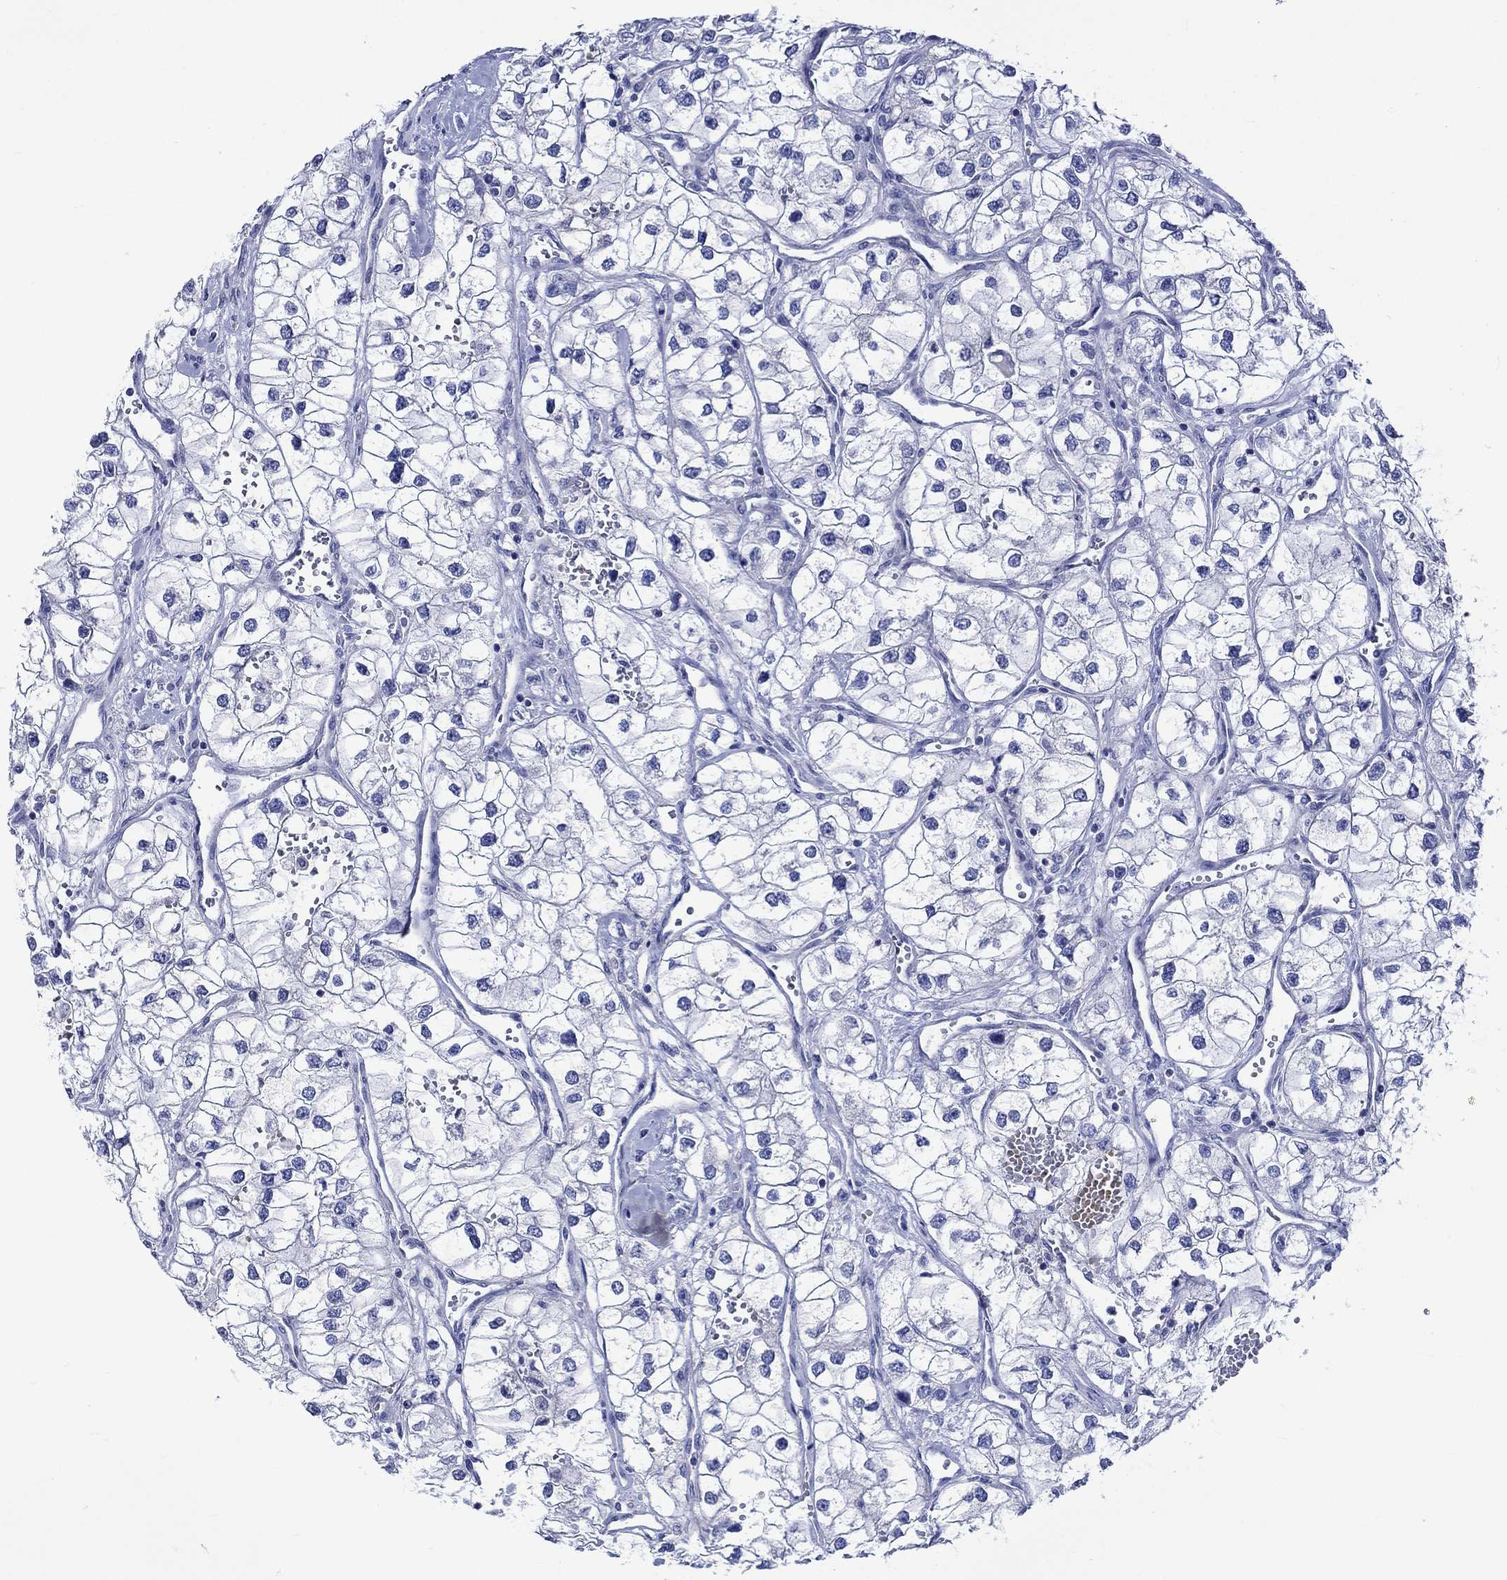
{"staining": {"intensity": "negative", "quantity": "none", "location": "none"}, "tissue": "renal cancer", "cell_type": "Tumor cells", "image_type": "cancer", "snomed": [{"axis": "morphology", "description": "Adenocarcinoma, NOS"}, {"axis": "topography", "description": "Kidney"}], "caption": "High magnification brightfield microscopy of renal adenocarcinoma stained with DAB (brown) and counterstained with hematoxylin (blue): tumor cells show no significant staining. The staining was performed using DAB (3,3'-diaminobenzidine) to visualize the protein expression in brown, while the nuclei were stained in blue with hematoxylin (Magnification: 20x).", "gene": "NRIP3", "patient": {"sex": "male", "age": 59}}